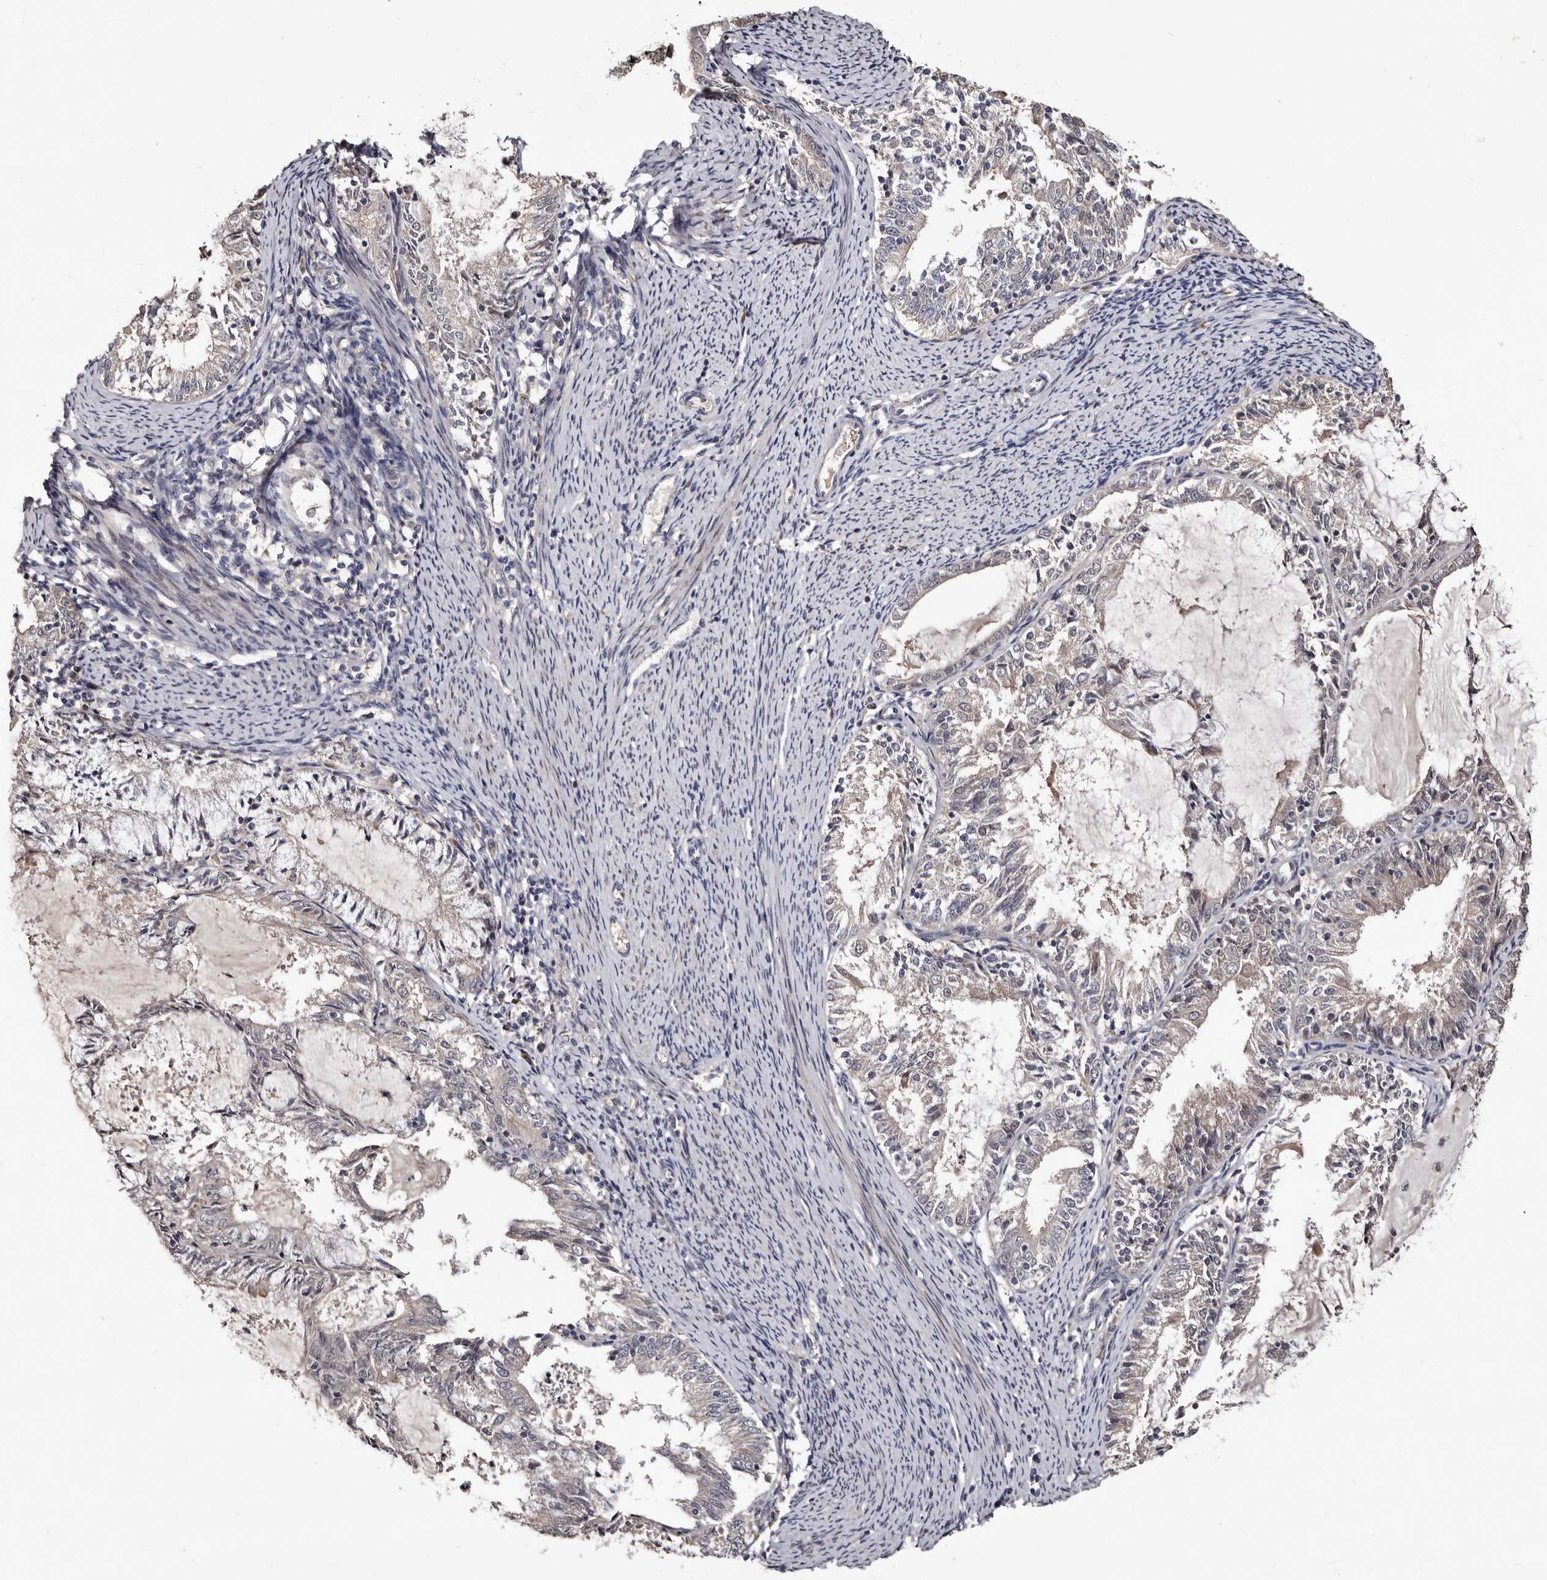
{"staining": {"intensity": "negative", "quantity": "none", "location": "none"}, "tissue": "endometrial cancer", "cell_type": "Tumor cells", "image_type": "cancer", "snomed": [{"axis": "morphology", "description": "Adenocarcinoma, NOS"}, {"axis": "topography", "description": "Endometrium"}], "caption": "IHC image of endometrial adenocarcinoma stained for a protein (brown), which exhibits no positivity in tumor cells.", "gene": "LANCL2", "patient": {"sex": "female", "age": 57}}